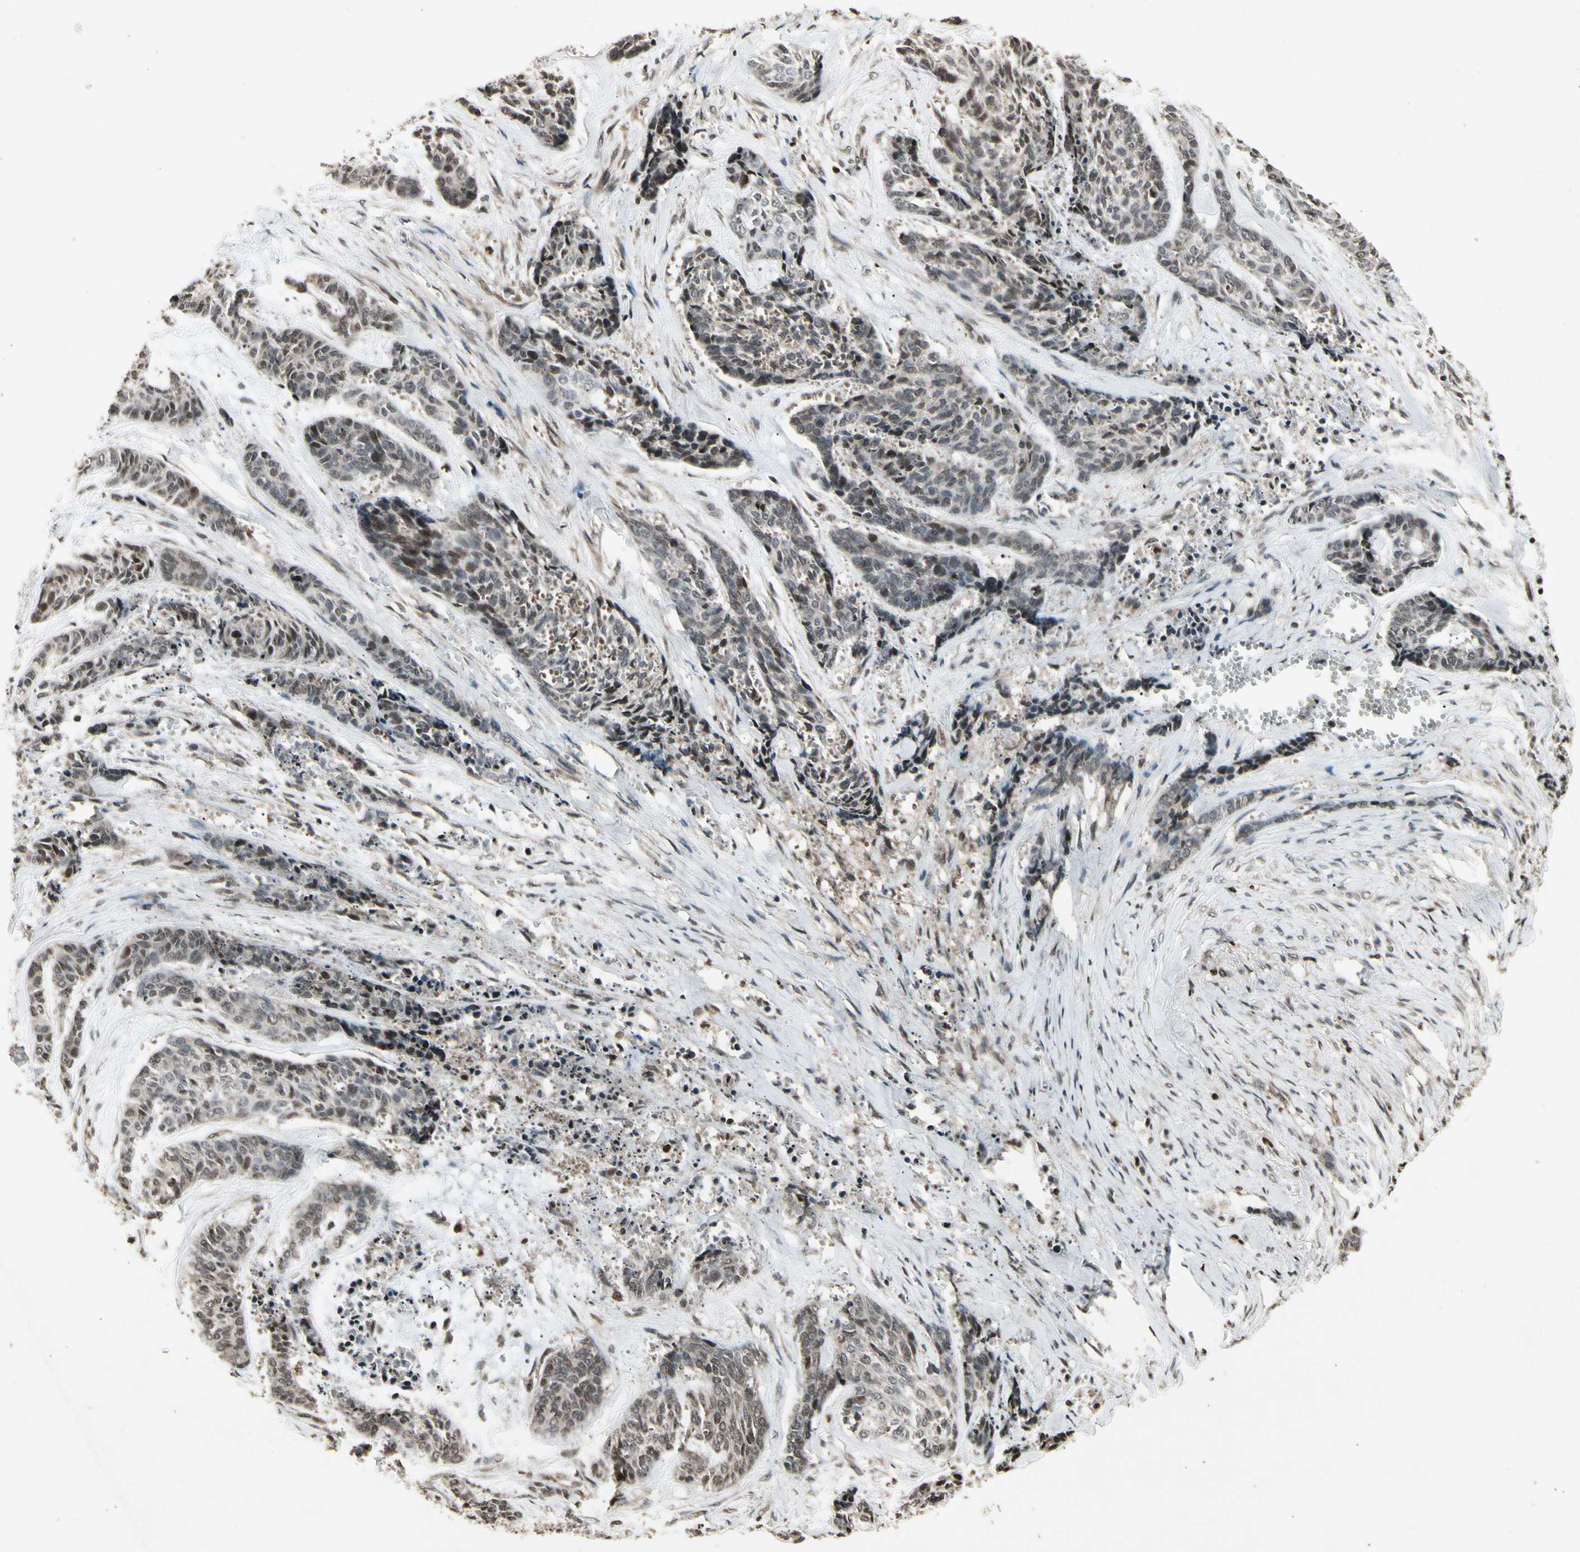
{"staining": {"intensity": "weak", "quantity": ">75%", "location": "cytoplasmic/membranous"}, "tissue": "skin cancer", "cell_type": "Tumor cells", "image_type": "cancer", "snomed": [{"axis": "morphology", "description": "Basal cell carcinoma"}, {"axis": "topography", "description": "Skin"}], "caption": "A low amount of weak cytoplasmic/membranous expression is seen in approximately >75% of tumor cells in skin cancer tissue.", "gene": "GLRX", "patient": {"sex": "female", "age": 64}}